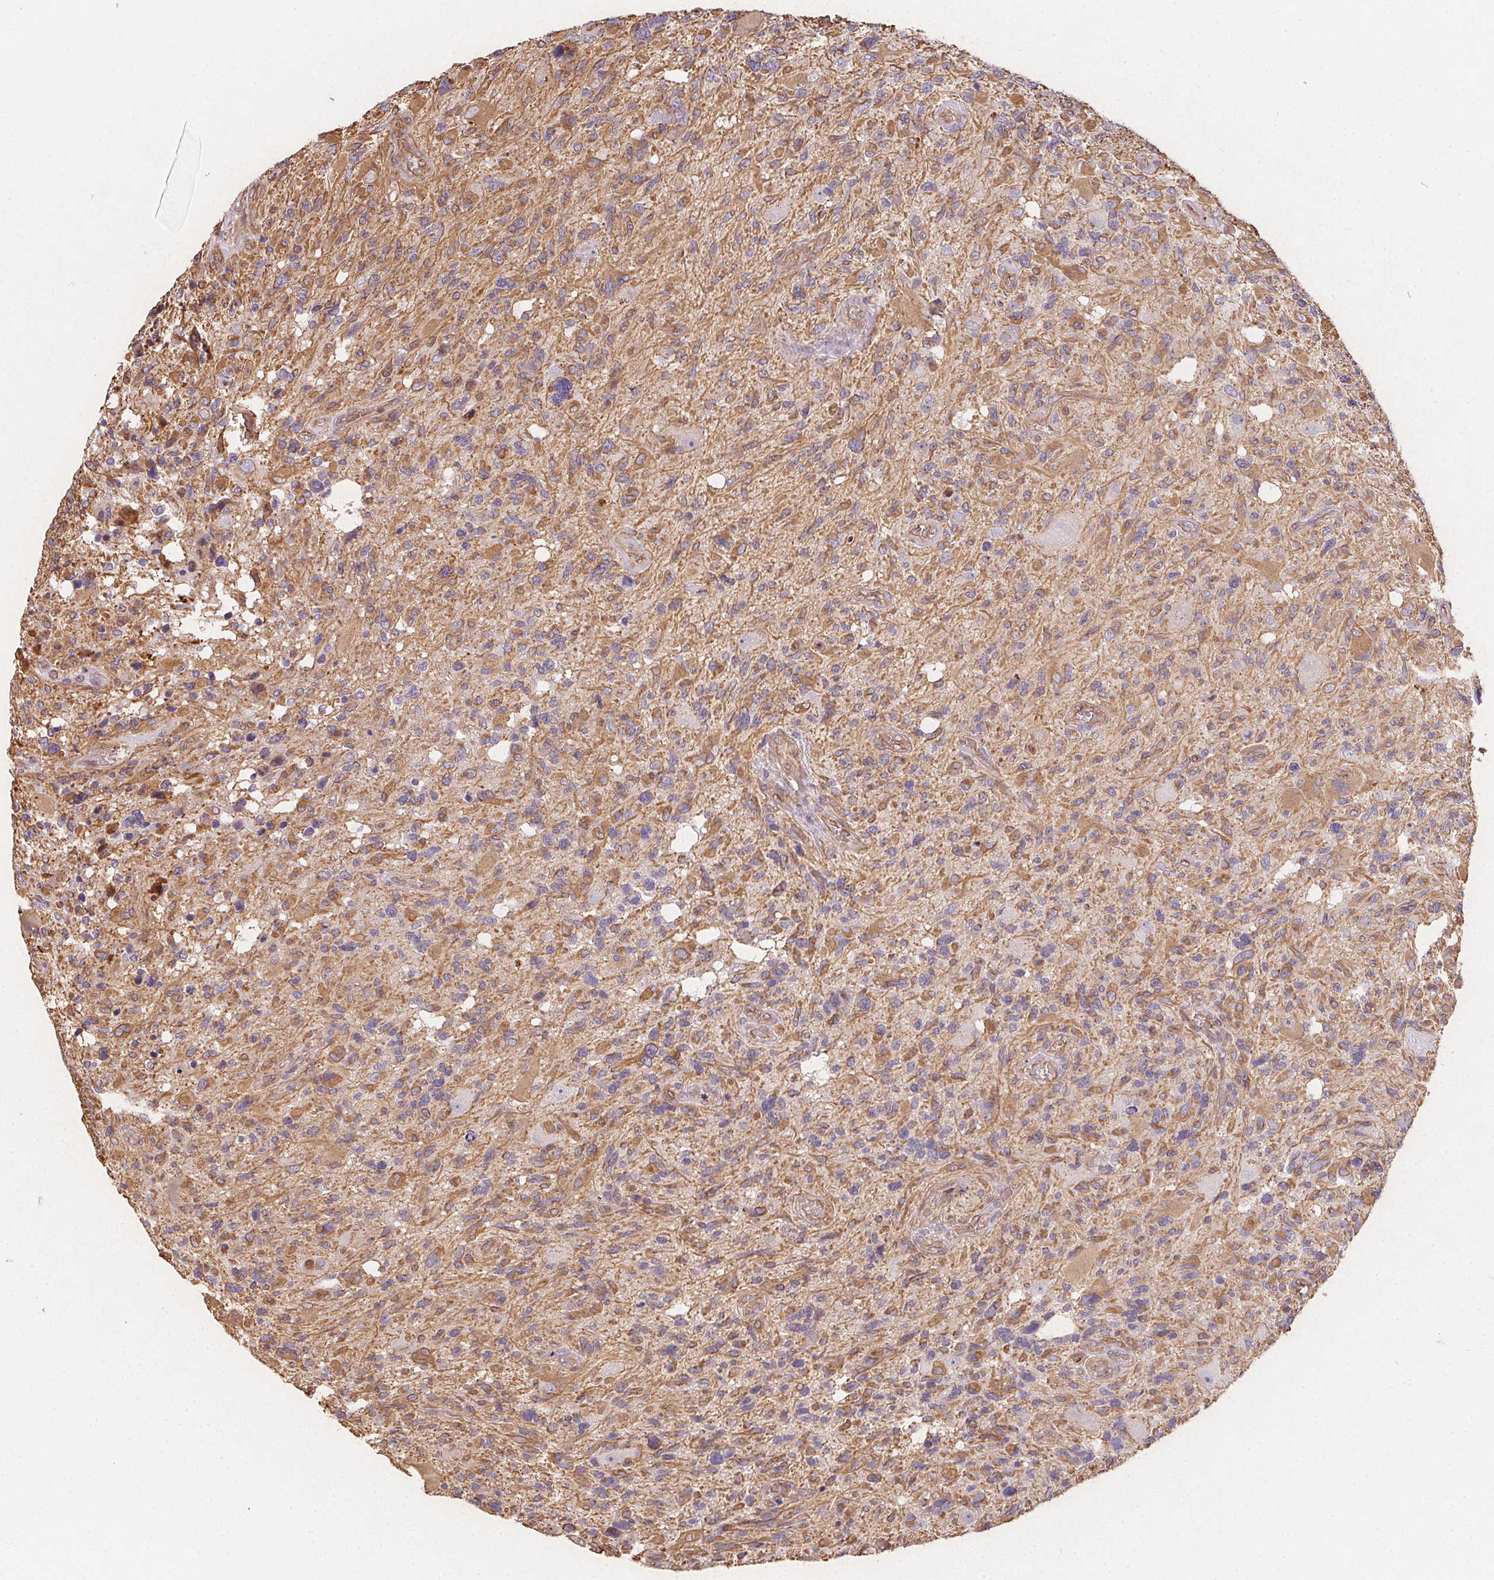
{"staining": {"intensity": "moderate", "quantity": "<25%", "location": "cytoplasmic/membranous"}, "tissue": "glioma", "cell_type": "Tumor cells", "image_type": "cancer", "snomed": [{"axis": "morphology", "description": "Glioma, malignant, High grade"}, {"axis": "topography", "description": "Brain"}], "caption": "Protein expression analysis of glioma displays moderate cytoplasmic/membranous positivity in about <25% of tumor cells.", "gene": "TBKBP1", "patient": {"sex": "male", "age": 49}}